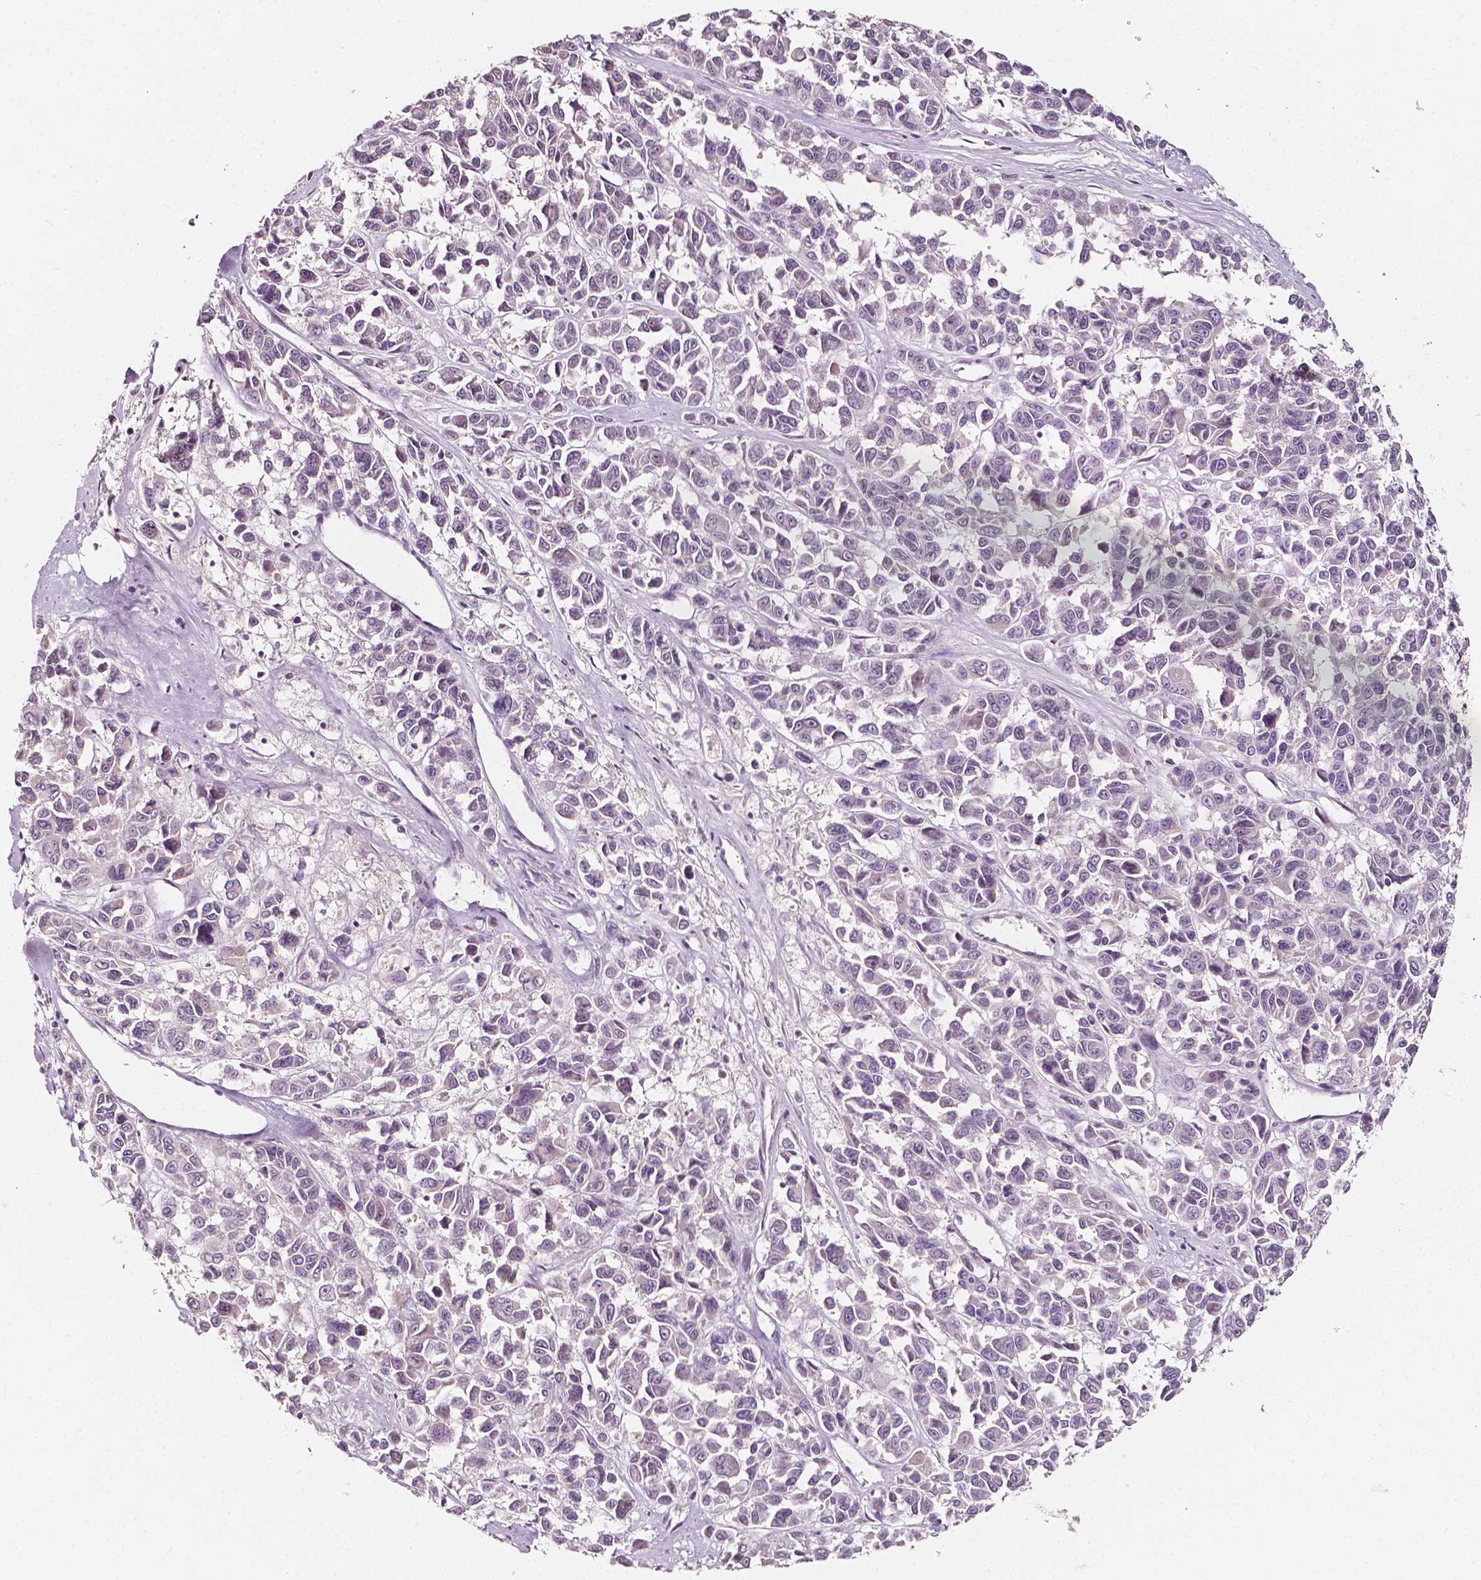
{"staining": {"intensity": "negative", "quantity": "none", "location": "none"}, "tissue": "melanoma", "cell_type": "Tumor cells", "image_type": "cancer", "snomed": [{"axis": "morphology", "description": "Malignant melanoma, NOS"}, {"axis": "topography", "description": "Skin"}], "caption": "Protein analysis of melanoma displays no significant expression in tumor cells.", "gene": "NPC1L1", "patient": {"sex": "female", "age": 66}}